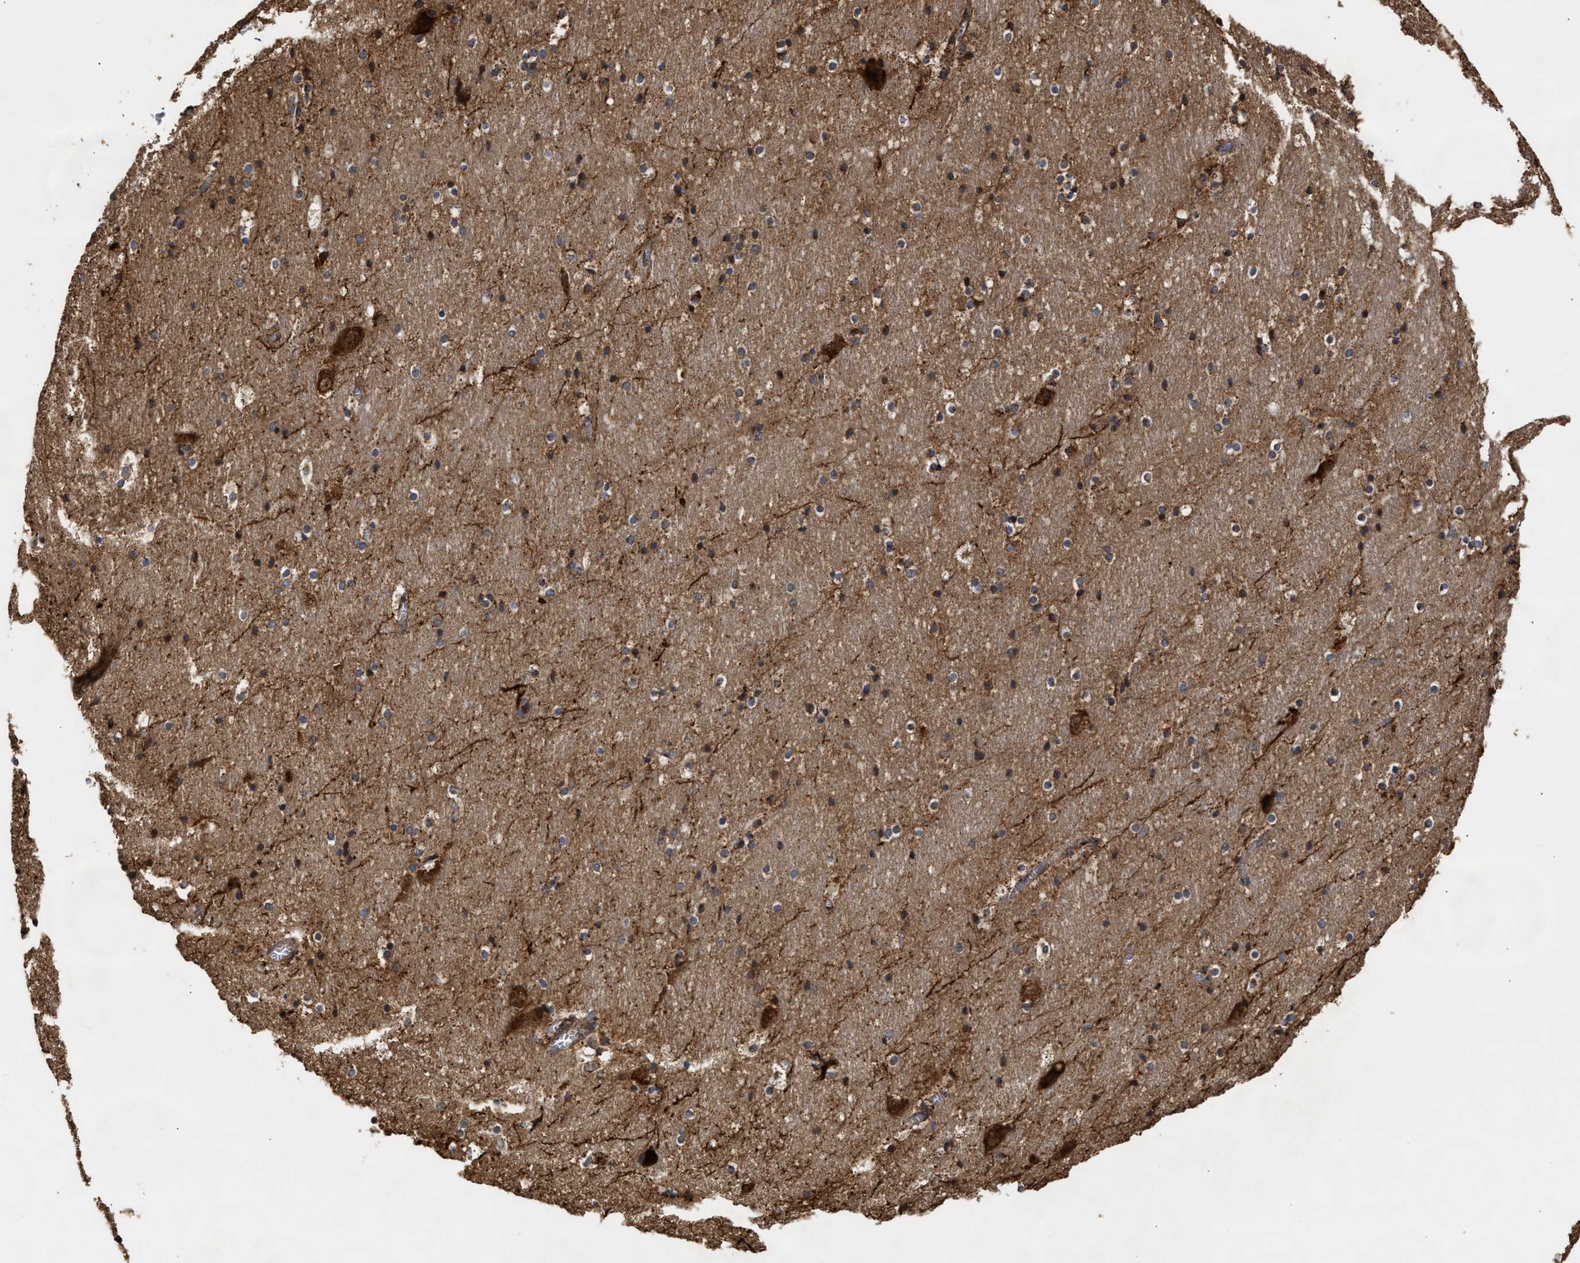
{"staining": {"intensity": "weak", "quantity": "25%-75%", "location": "cytoplasmic/membranous"}, "tissue": "hippocampus", "cell_type": "Glial cells", "image_type": "normal", "snomed": [{"axis": "morphology", "description": "Normal tissue, NOS"}, {"axis": "topography", "description": "Hippocampus"}], "caption": "Immunohistochemistry image of unremarkable hippocampus: hippocampus stained using immunohistochemistry displays low levels of weak protein expression localized specifically in the cytoplasmic/membranous of glial cells, appearing as a cytoplasmic/membranous brown color.", "gene": "GOSR1", "patient": {"sex": "male", "age": 45}}